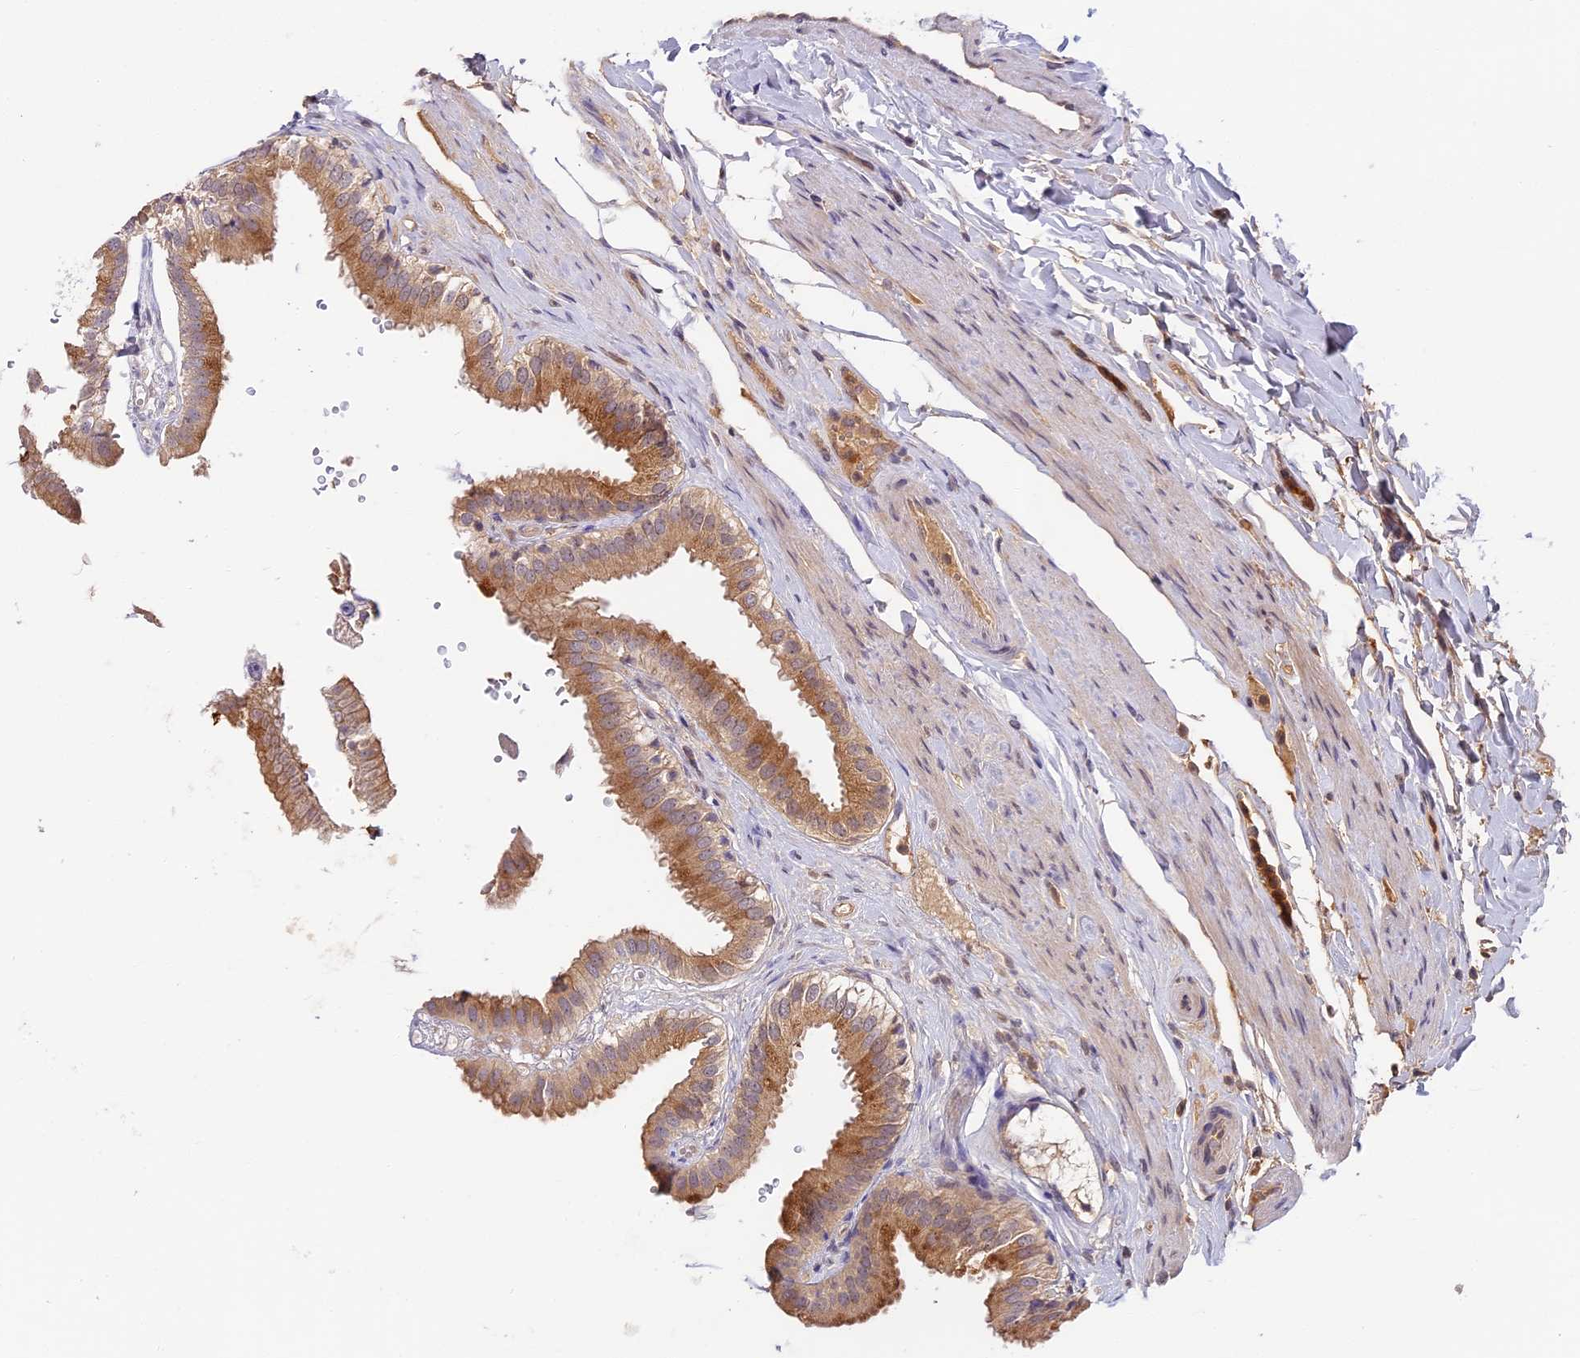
{"staining": {"intensity": "strong", "quantity": ">75%", "location": "cytoplasmic/membranous"}, "tissue": "gallbladder", "cell_type": "Glandular cells", "image_type": "normal", "snomed": [{"axis": "morphology", "description": "Normal tissue, NOS"}, {"axis": "topography", "description": "Gallbladder"}], "caption": "Benign gallbladder reveals strong cytoplasmic/membranous staining in approximately >75% of glandular cells, visualized by immunohistochemistry.", "gene": "ADGRD1", "patient": {"sex": "female", "age": 61}}